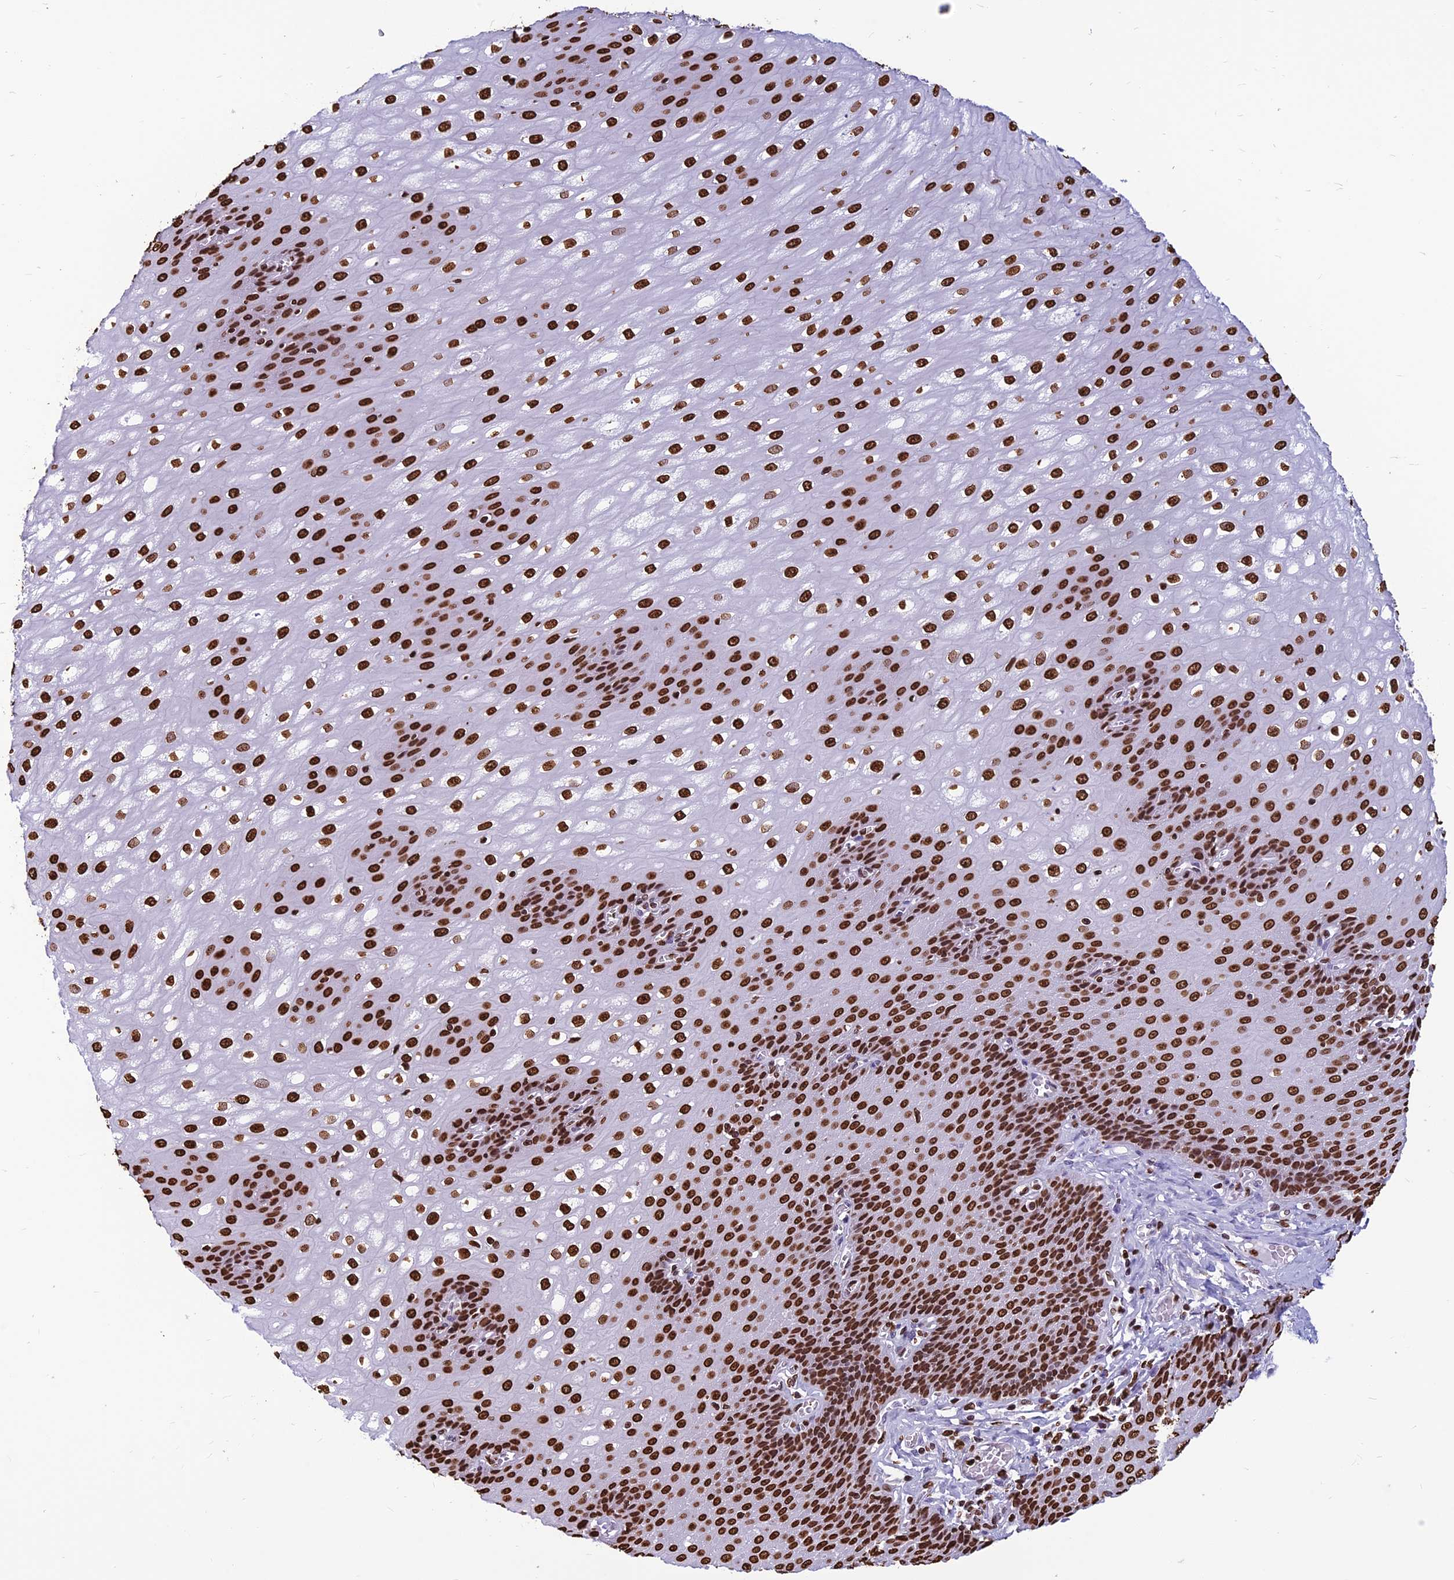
{"staining": {"intensity": "strong", "quantity": ">75%", "location": "nuclear"}, "tissue": "esophagus", "cell_type": "Squamous epithelial cells", "image_type": "normal", "snomed": [{"axis": "morphology", "description": "Normal tissue, NOS"}, {"axis": "topography", "description": "Esophagus"}], "caption": "An immunohistochemistry histopathology image of unremarkable tissue is shown. Protein staining in brown labels strong nuclear positivity in esophagus within squamous epithelial cells.", "gene": "AKAP17A", "patient": {"sex": "male", "age": 60}}